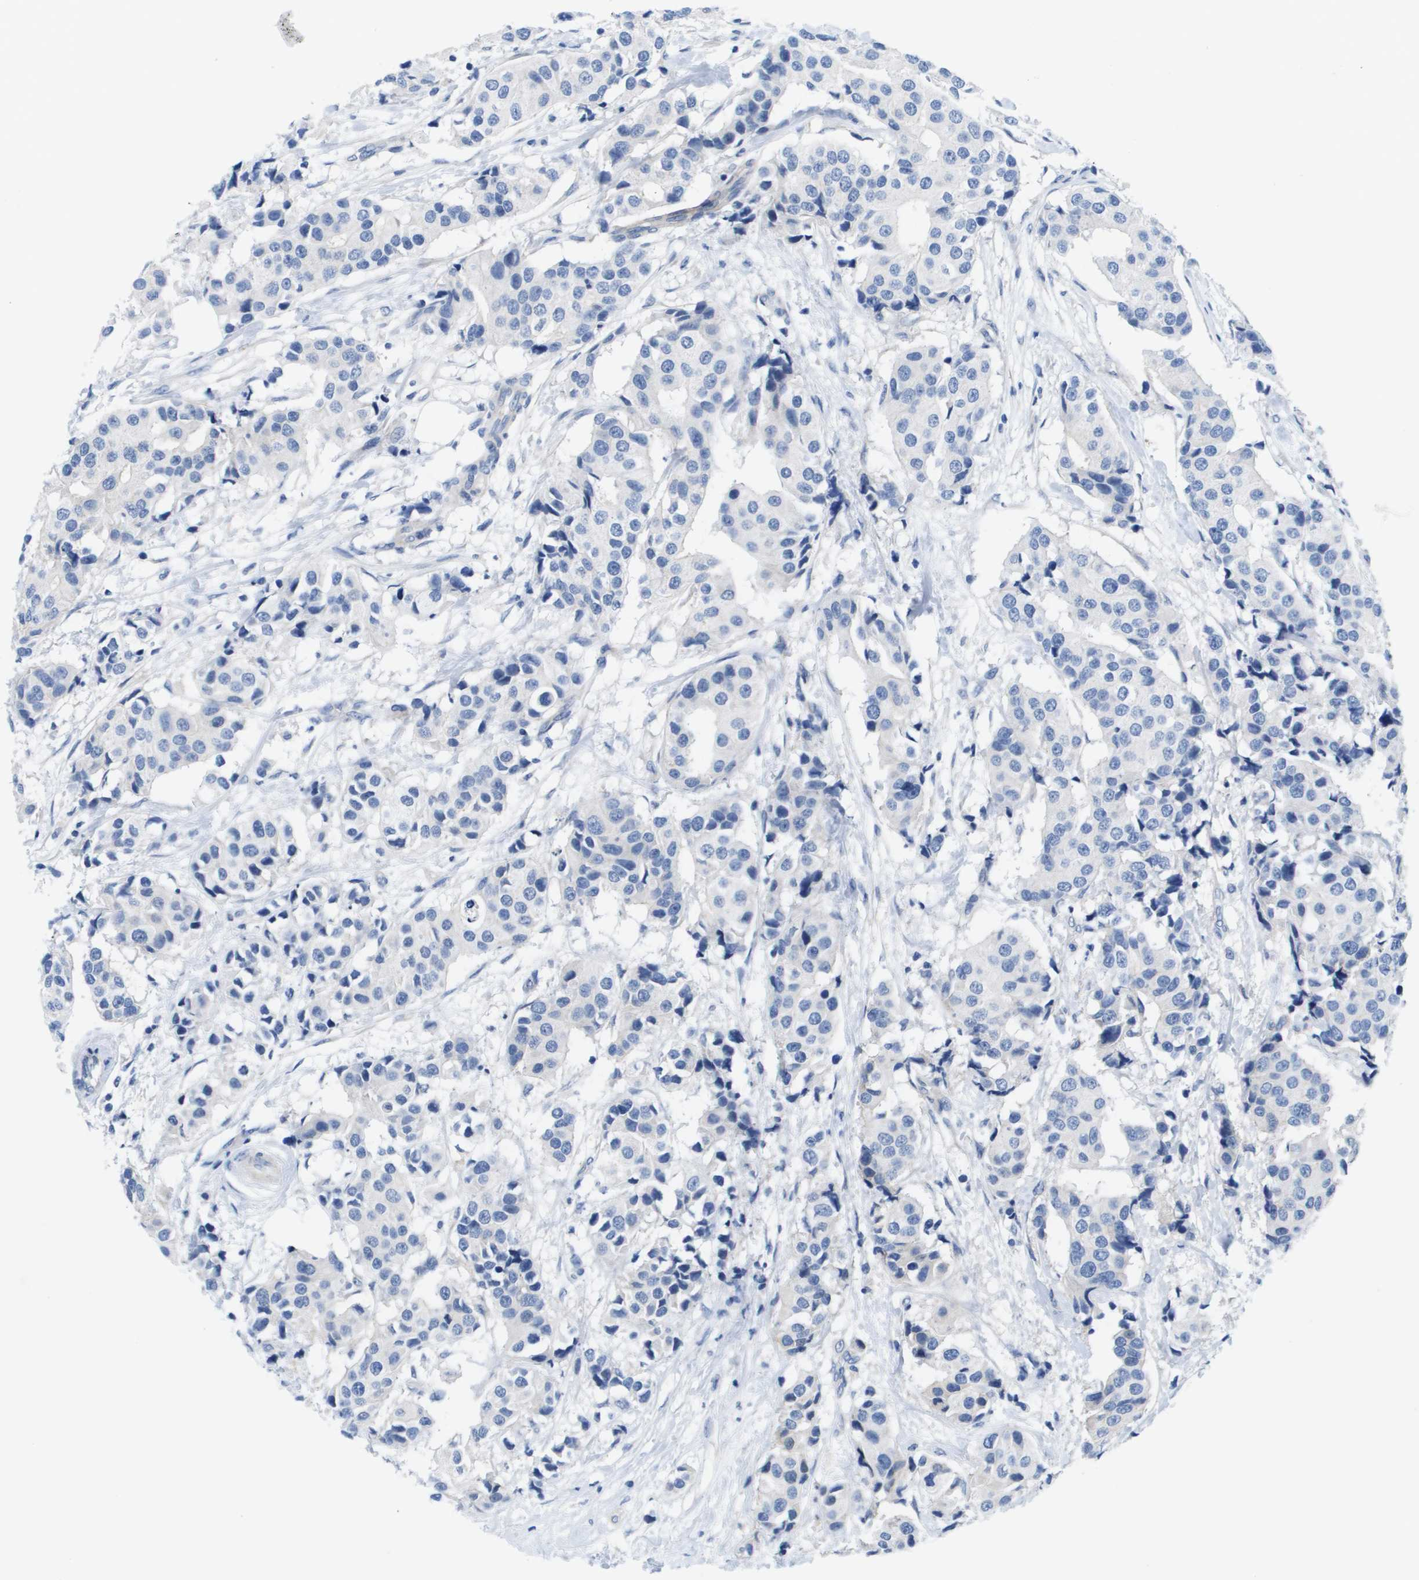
{"staining": {"intensity": "negative", "quantity": "none", "location": "none"}, "tissue": "breast cancer", "cell_type": "Tumor cells", "image_type": "cancer", "snomed": [{"axis": "morphology", "description": "Normal tissue, NOS"}, {"axis": "morphology", "description": "Duct carcinoma"}, {"axis": "topography", "description": "Breast"}], "caption": "Invasive ductal carcinoma (breast) stained for a protein using IHC exhibits no positivity tumor cells.", "gene": "APOA1", "patient": {"sex": "female", "age": 39}}